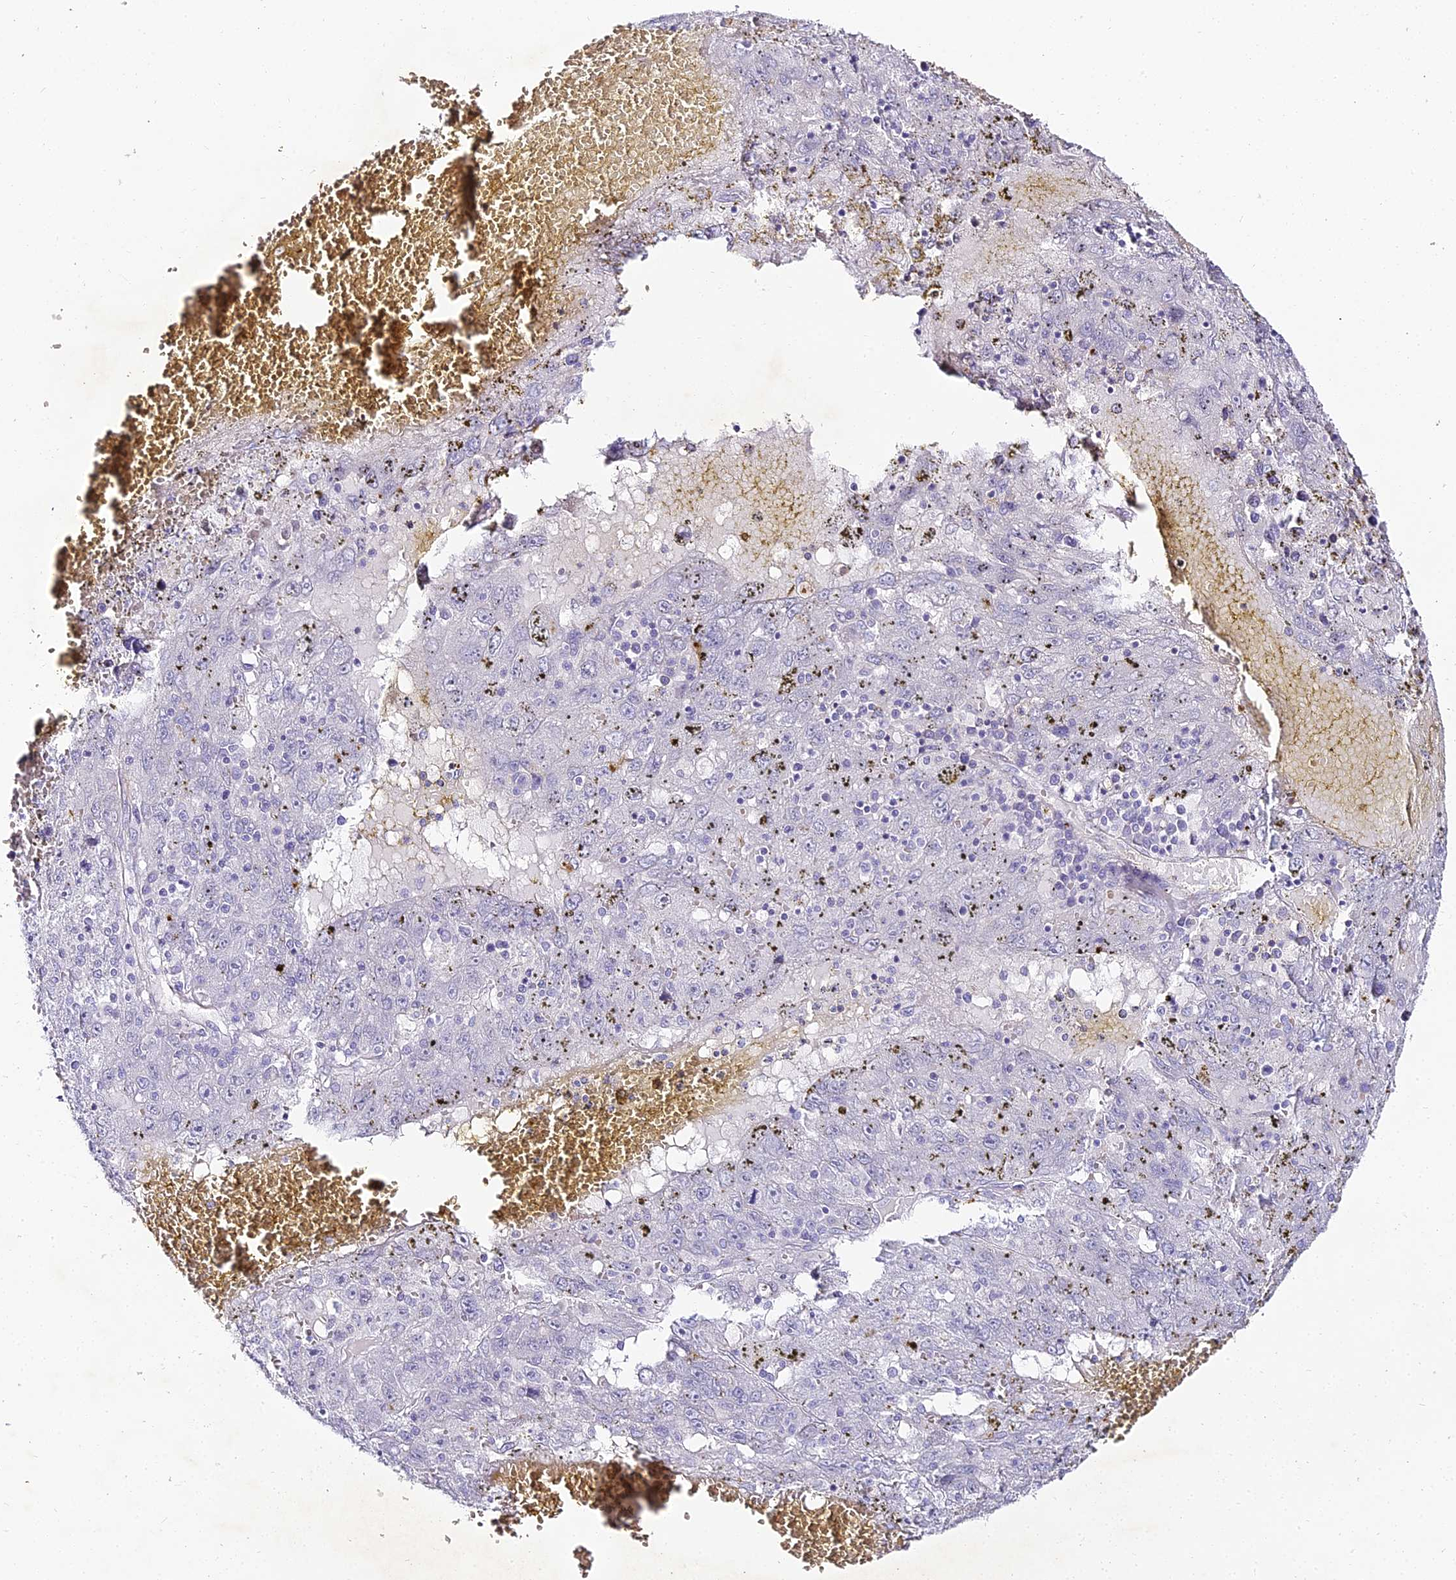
{"staining": {"intensity": "negative", "quantity": "none", "location": "none"}, "tissue": "liver cancer", "cell_type": "Tumor cells", "image_type": "cancer", "snomed": [{"axis": "morphology", "description": "Carcinoma, Hepatocellular, NOS"}, {"axis": "topography", "description": "Liver"}], "caption": "Tumor cells show no significant protein staining in liver cancer.", "gene": "ALPG", "patient": {"sex": "male", "age": 49}}